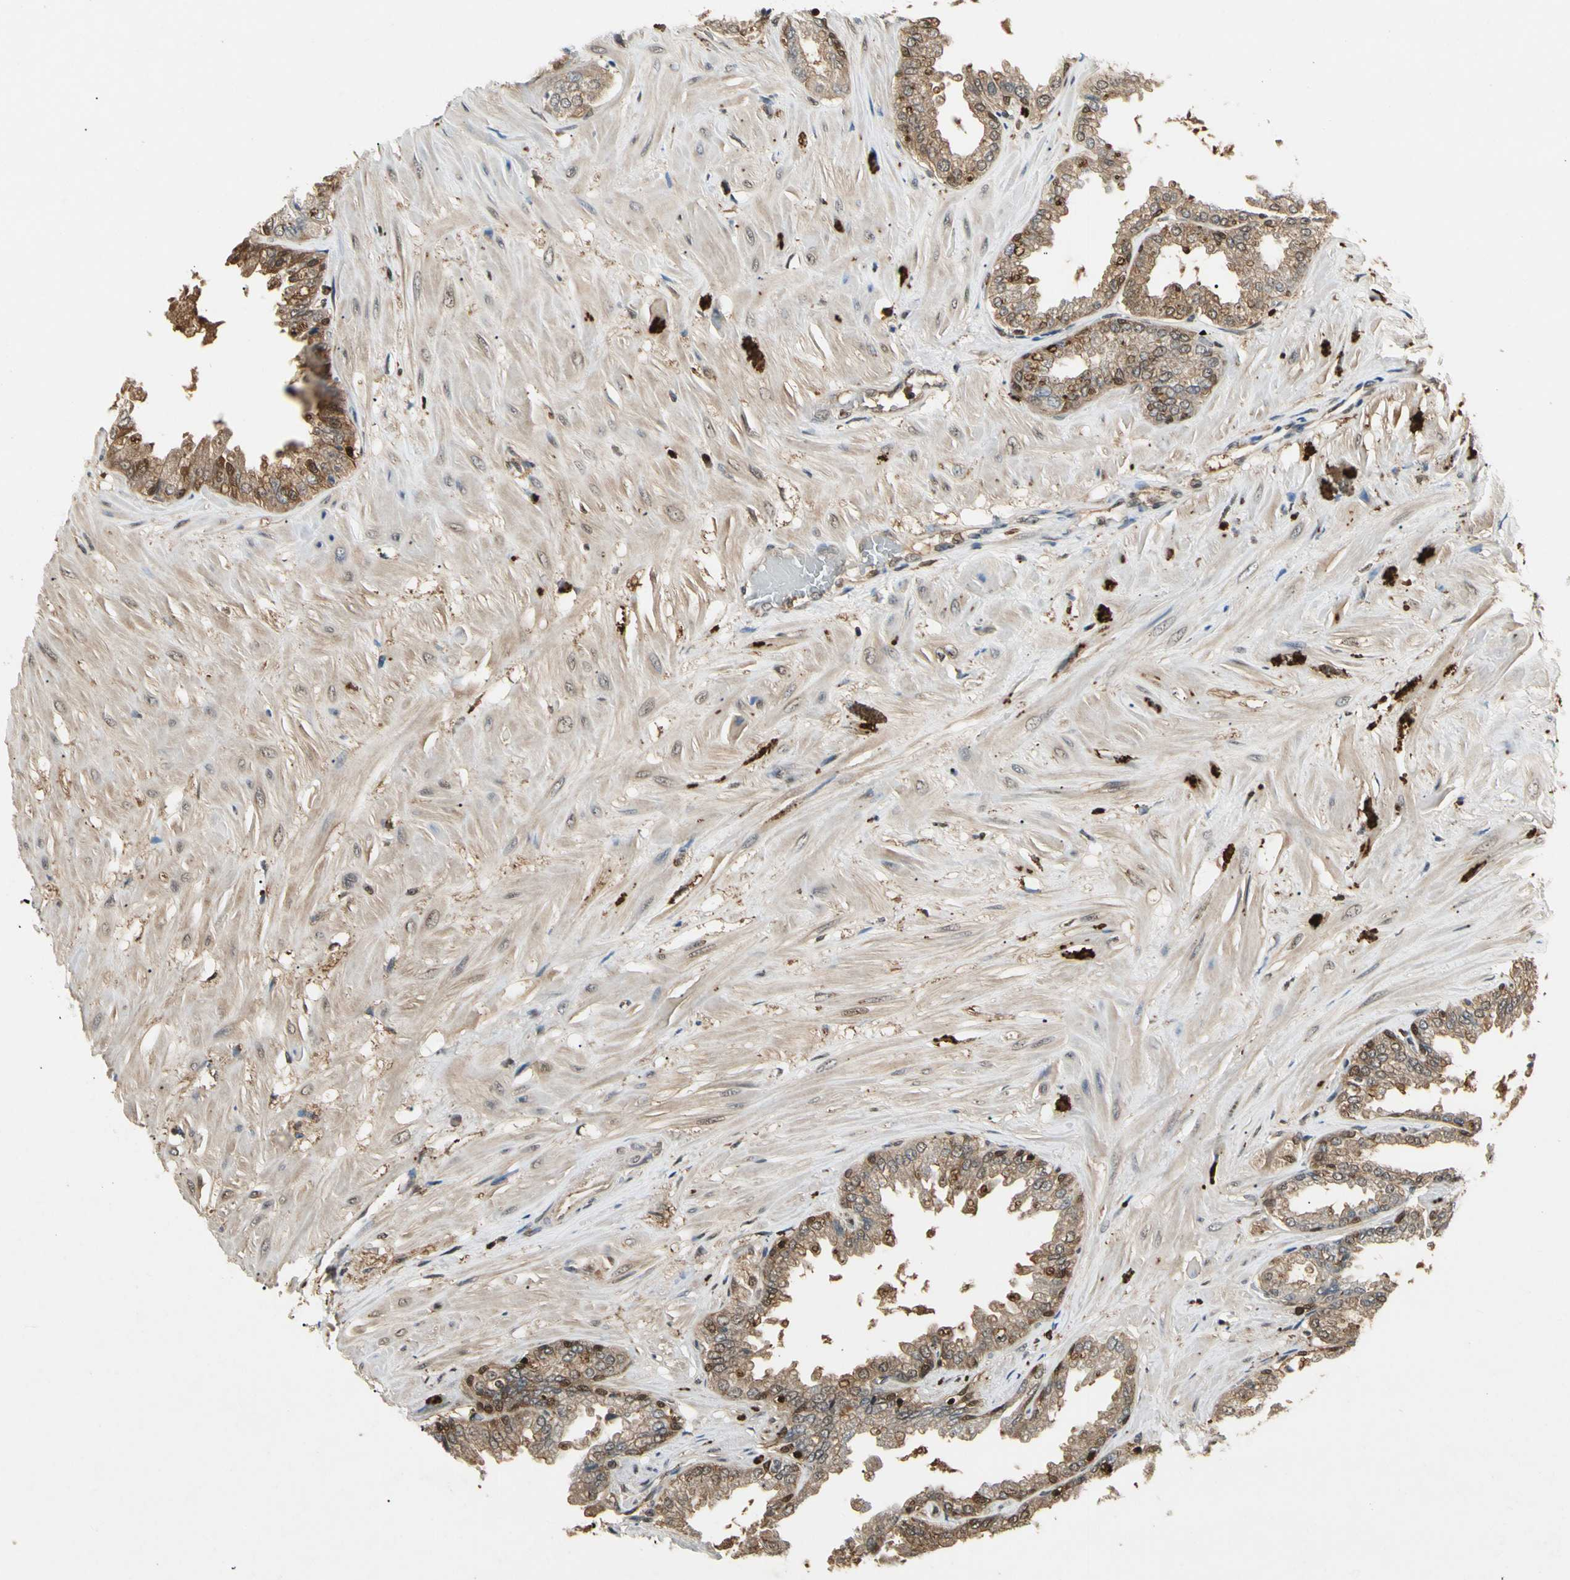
{"staining": {"intensity": "moderate", "quantity": "25%-75%", "location": "cytoplasmic/membranous,nuclear"}, "tissue": "seminal vesicle", "cell_type": "Glandular cells", "image_type": "normal", "snomed": [{"axis": "morphology", "description": "Normal tissue, NOS"}, {"axis": "topography", "description": "Seminal veicle"}], "caption": "This is a photomicrograph of immunohistochemistry staining of unremarkable seminal vesicle, which shows moderate expression in the cytoplasmic/membranous,nuclear of glandular cells.", "gene": "YWHAB", "patient": {"sex": "male", "age": 46}}